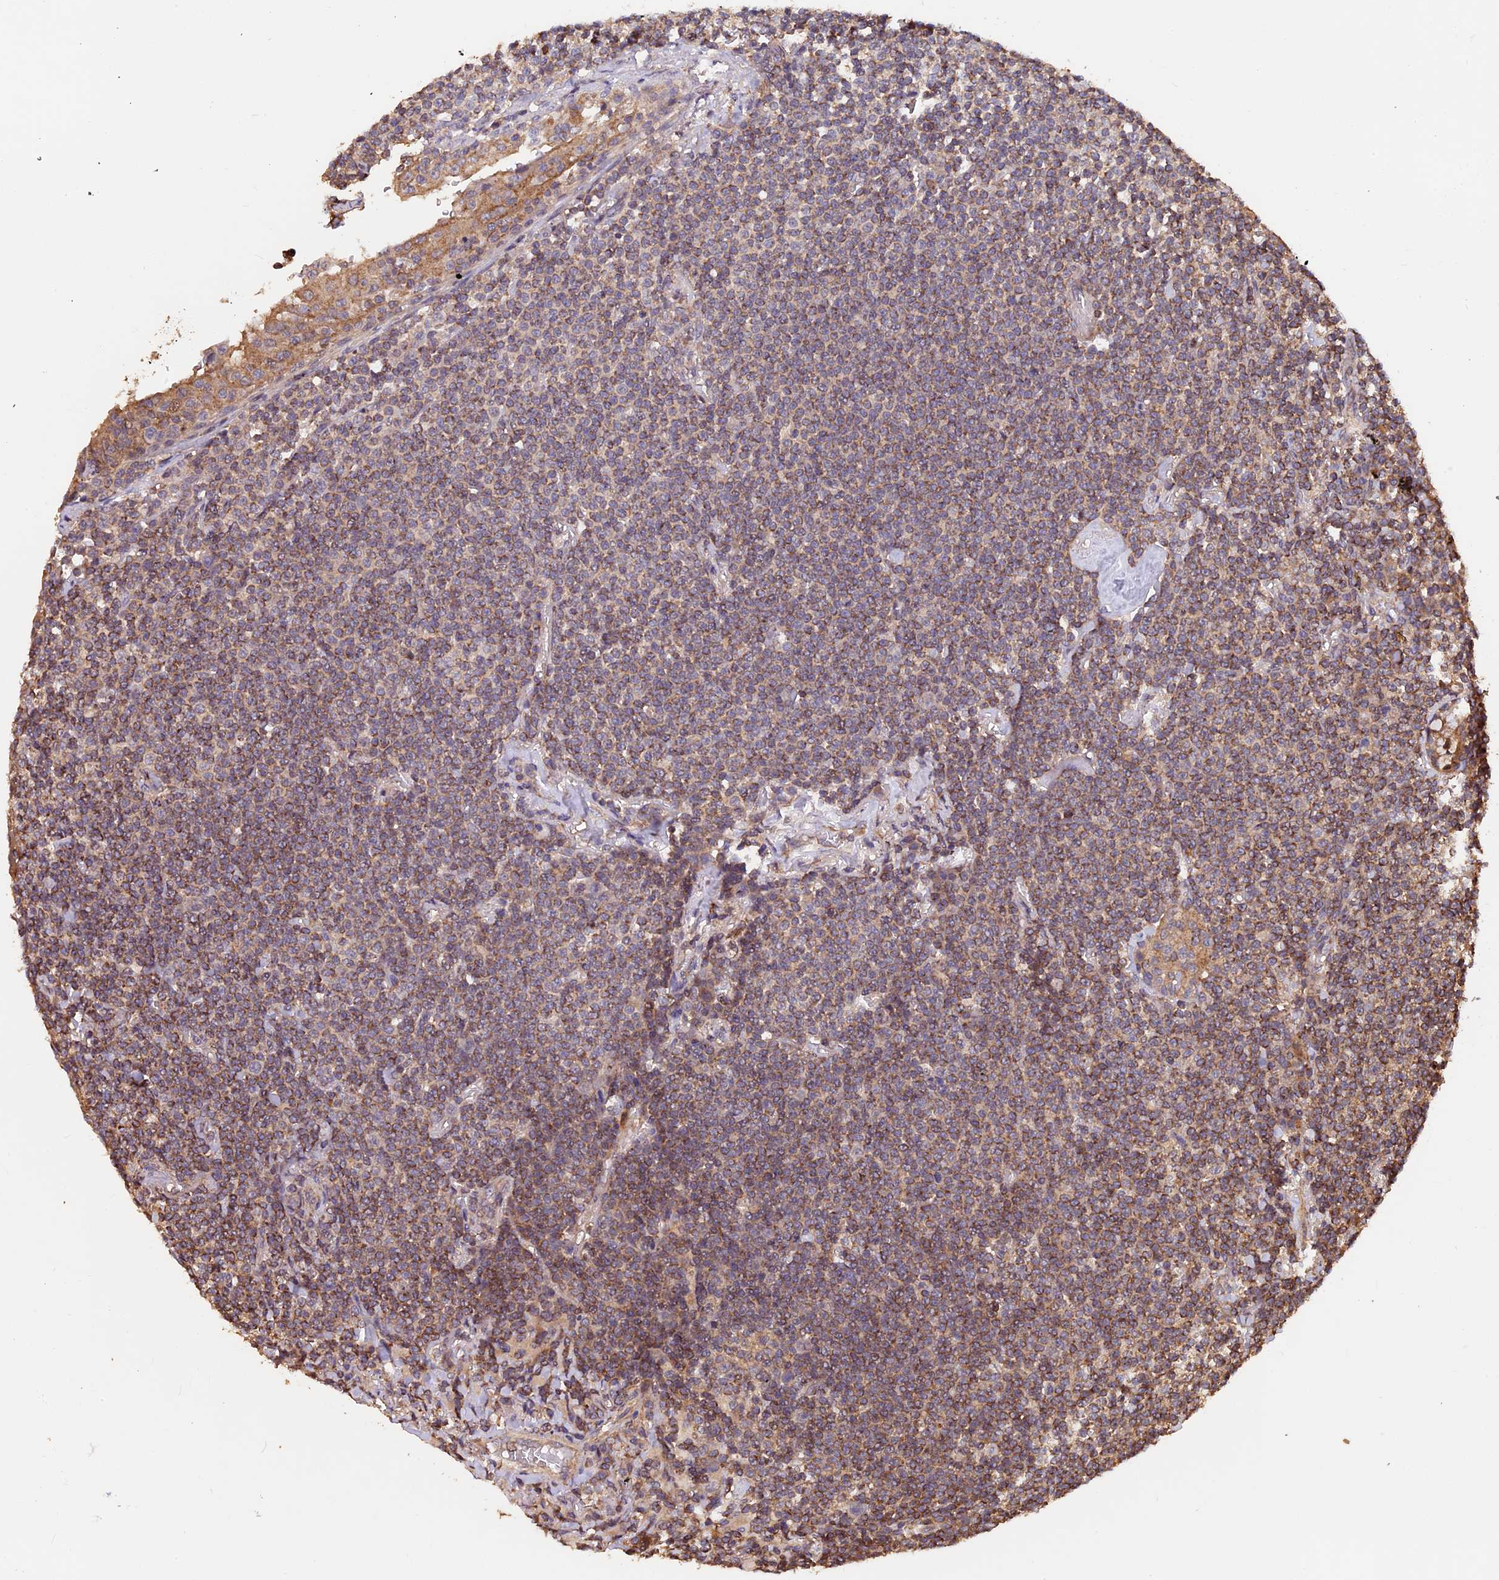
{"staining": {"intensity": "moderate", "quantity": ">75%", "location": "cytoplasmic/membranous"}, "tissue": "lymphoma", "cell_type": "Tumor cells", "image_type": "cancer", "snomed": [{"axis": "morphology", "description": "Malignant lymphoma, non-Hodgkin's type, Low grade"}, {"axis": "topography", "description": "Lung"}], "caption": "This image exhibits immunohistochemistry (IHC) staining of lymphoma, with medium moderate cytoplasmic/membranous expression in about >75% of tumor cells.", "gene": "PKD2L2", "patient": {"sex": "female", "age": 71}}